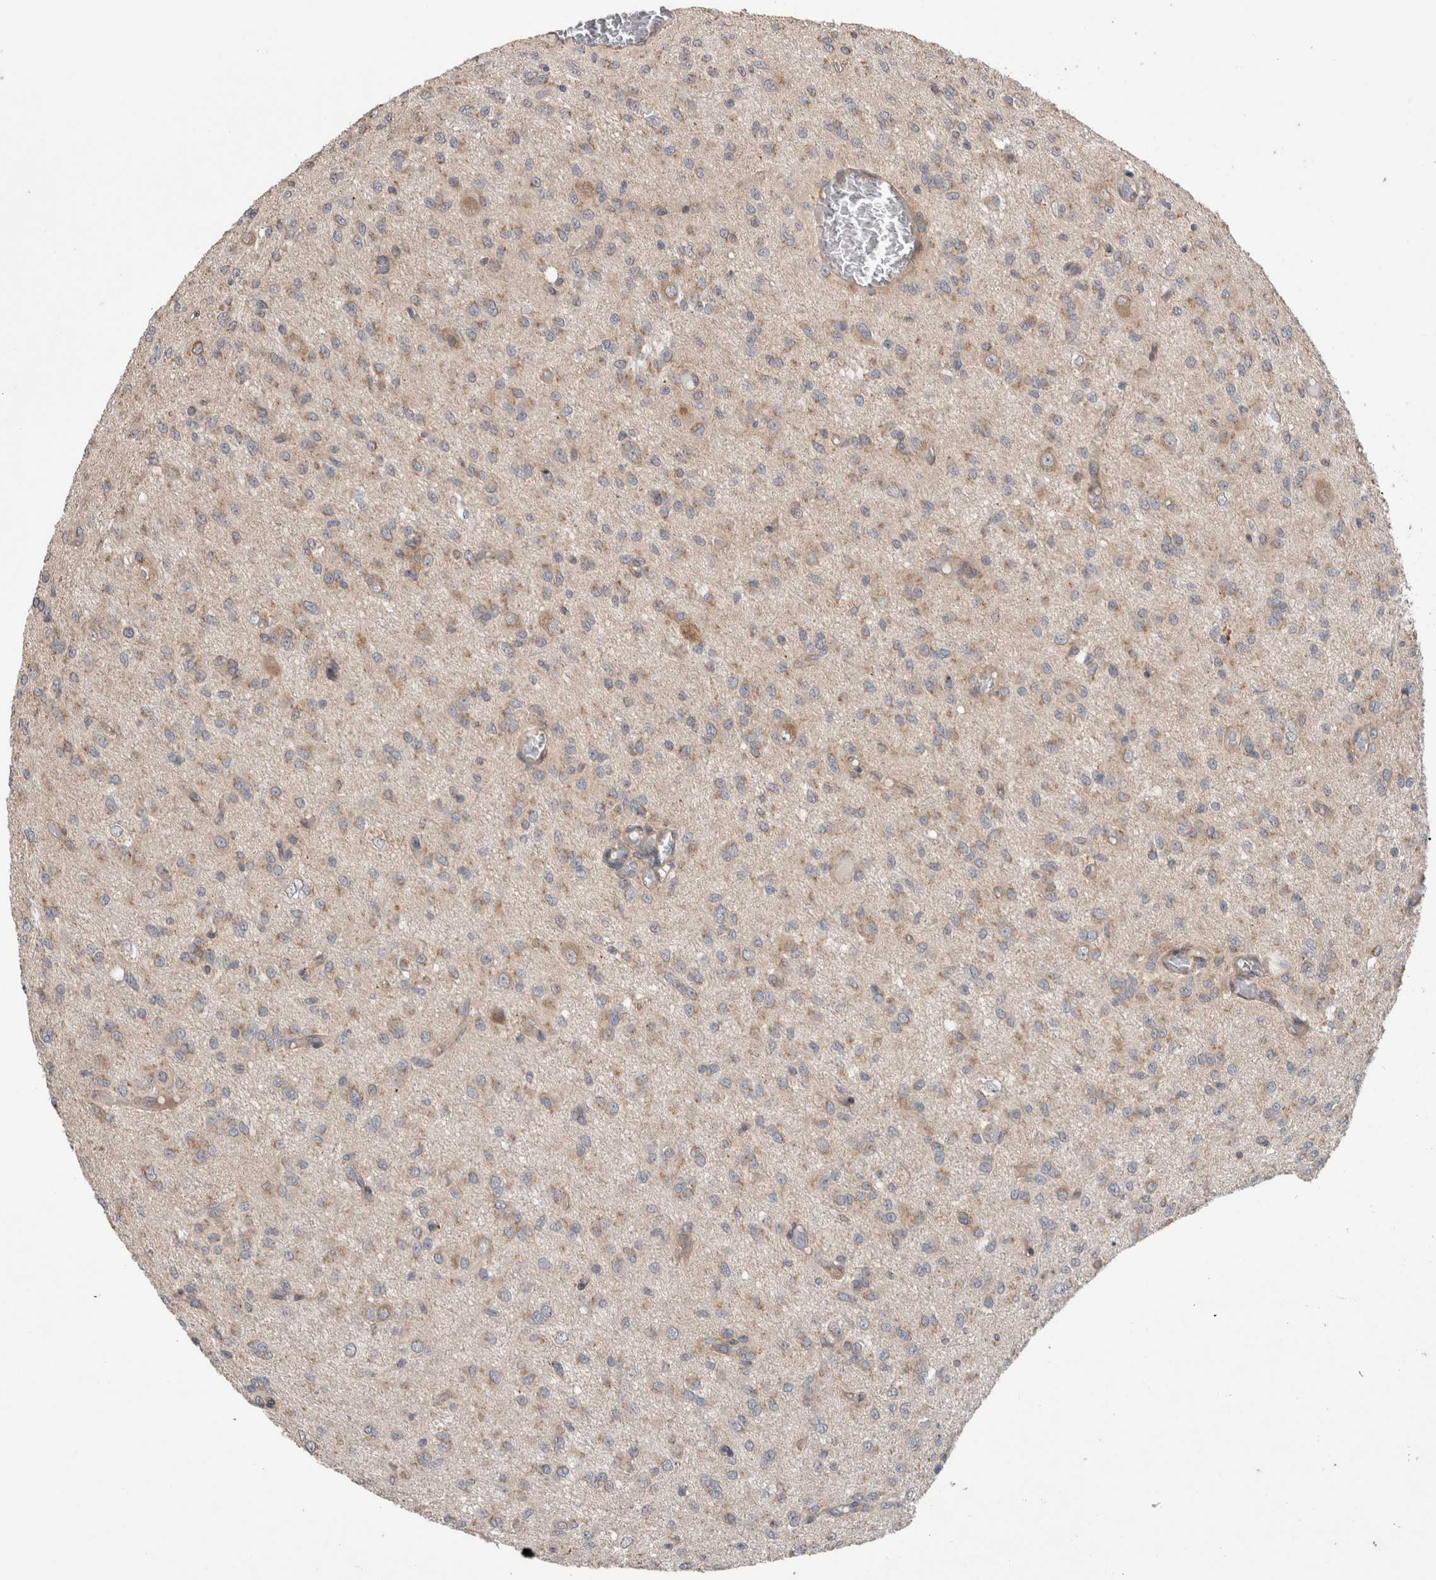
{"staining": {"intensity": "weak", "quantity": ">75%", "location": "cytoplasmic/membranous"}, "tissue": "glioma", "cell_type": "Tumor cells", "image_type": "cancer", "snomed": [{"axis": "morphology", "description": "Glioma, malignant, High grade"}, {"axis": "topography", "description": "Brain"}], "caption": "Protein staining of malignant high-grade glioma tissue reveals weak cytoplasmic/membranous positivity in approximately >75% of tumor cells.", "gene": "TRIM5", "patient": {"sex": "female", "age": 59}}